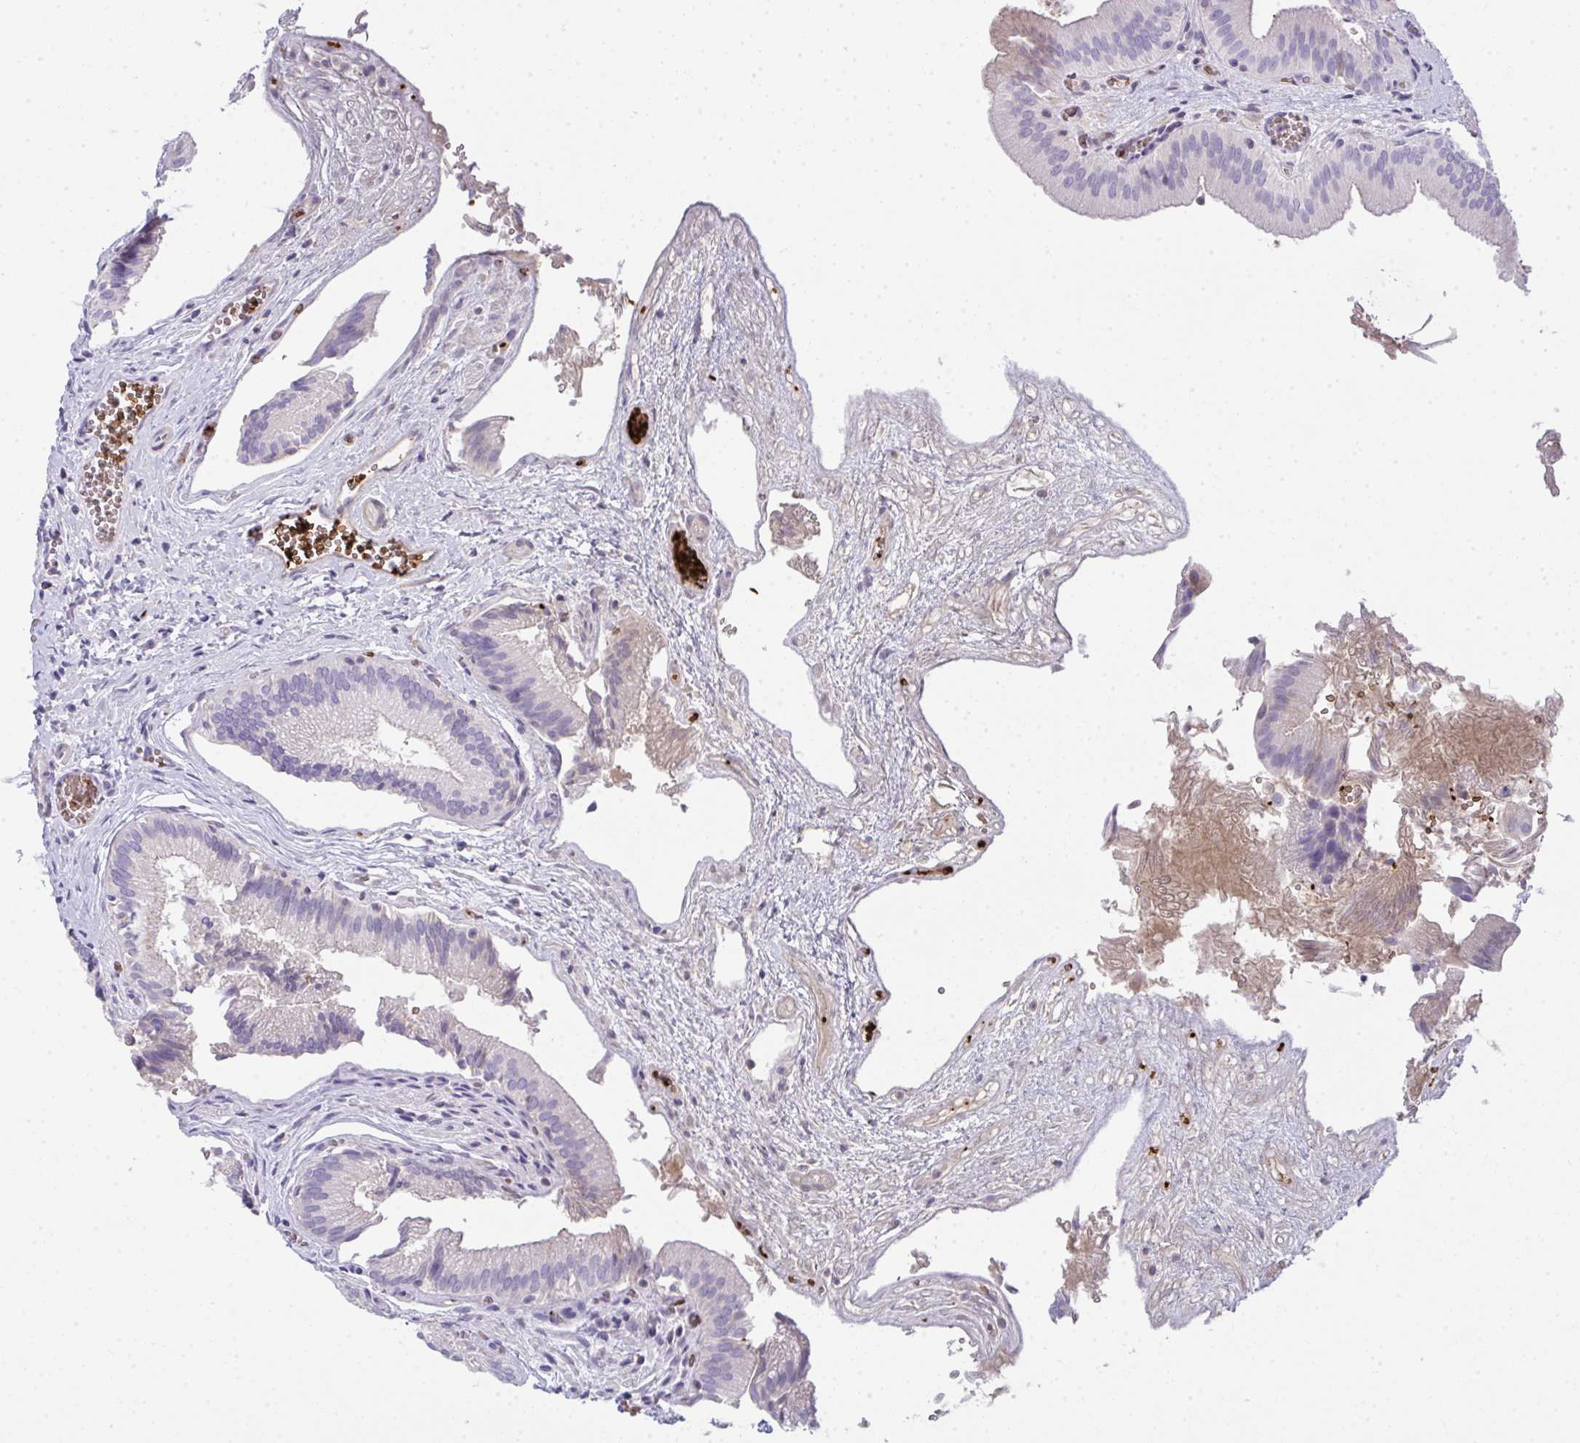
{"staining": {"intensity": "weak", "quantity": "<25%", "location": "cytoplasmic/membranous"}, "tissue": "gallbladder", "cell_type": "Glandular cells", "image_type": "normal", "snomed": [{"axis": "morphology", "description": "Normal tissue, NOS"}, {"axis": "topography", "description": "Gallbladder"}], "caption": "Immunohistochemistry (IHC) photomicrograph of benign gallbladder: gallbladder stained with DAB reveals no significant protein positivity in glandular cells.", "gene": "SPTB", "patient": {"sex": "male", "age": 17}}